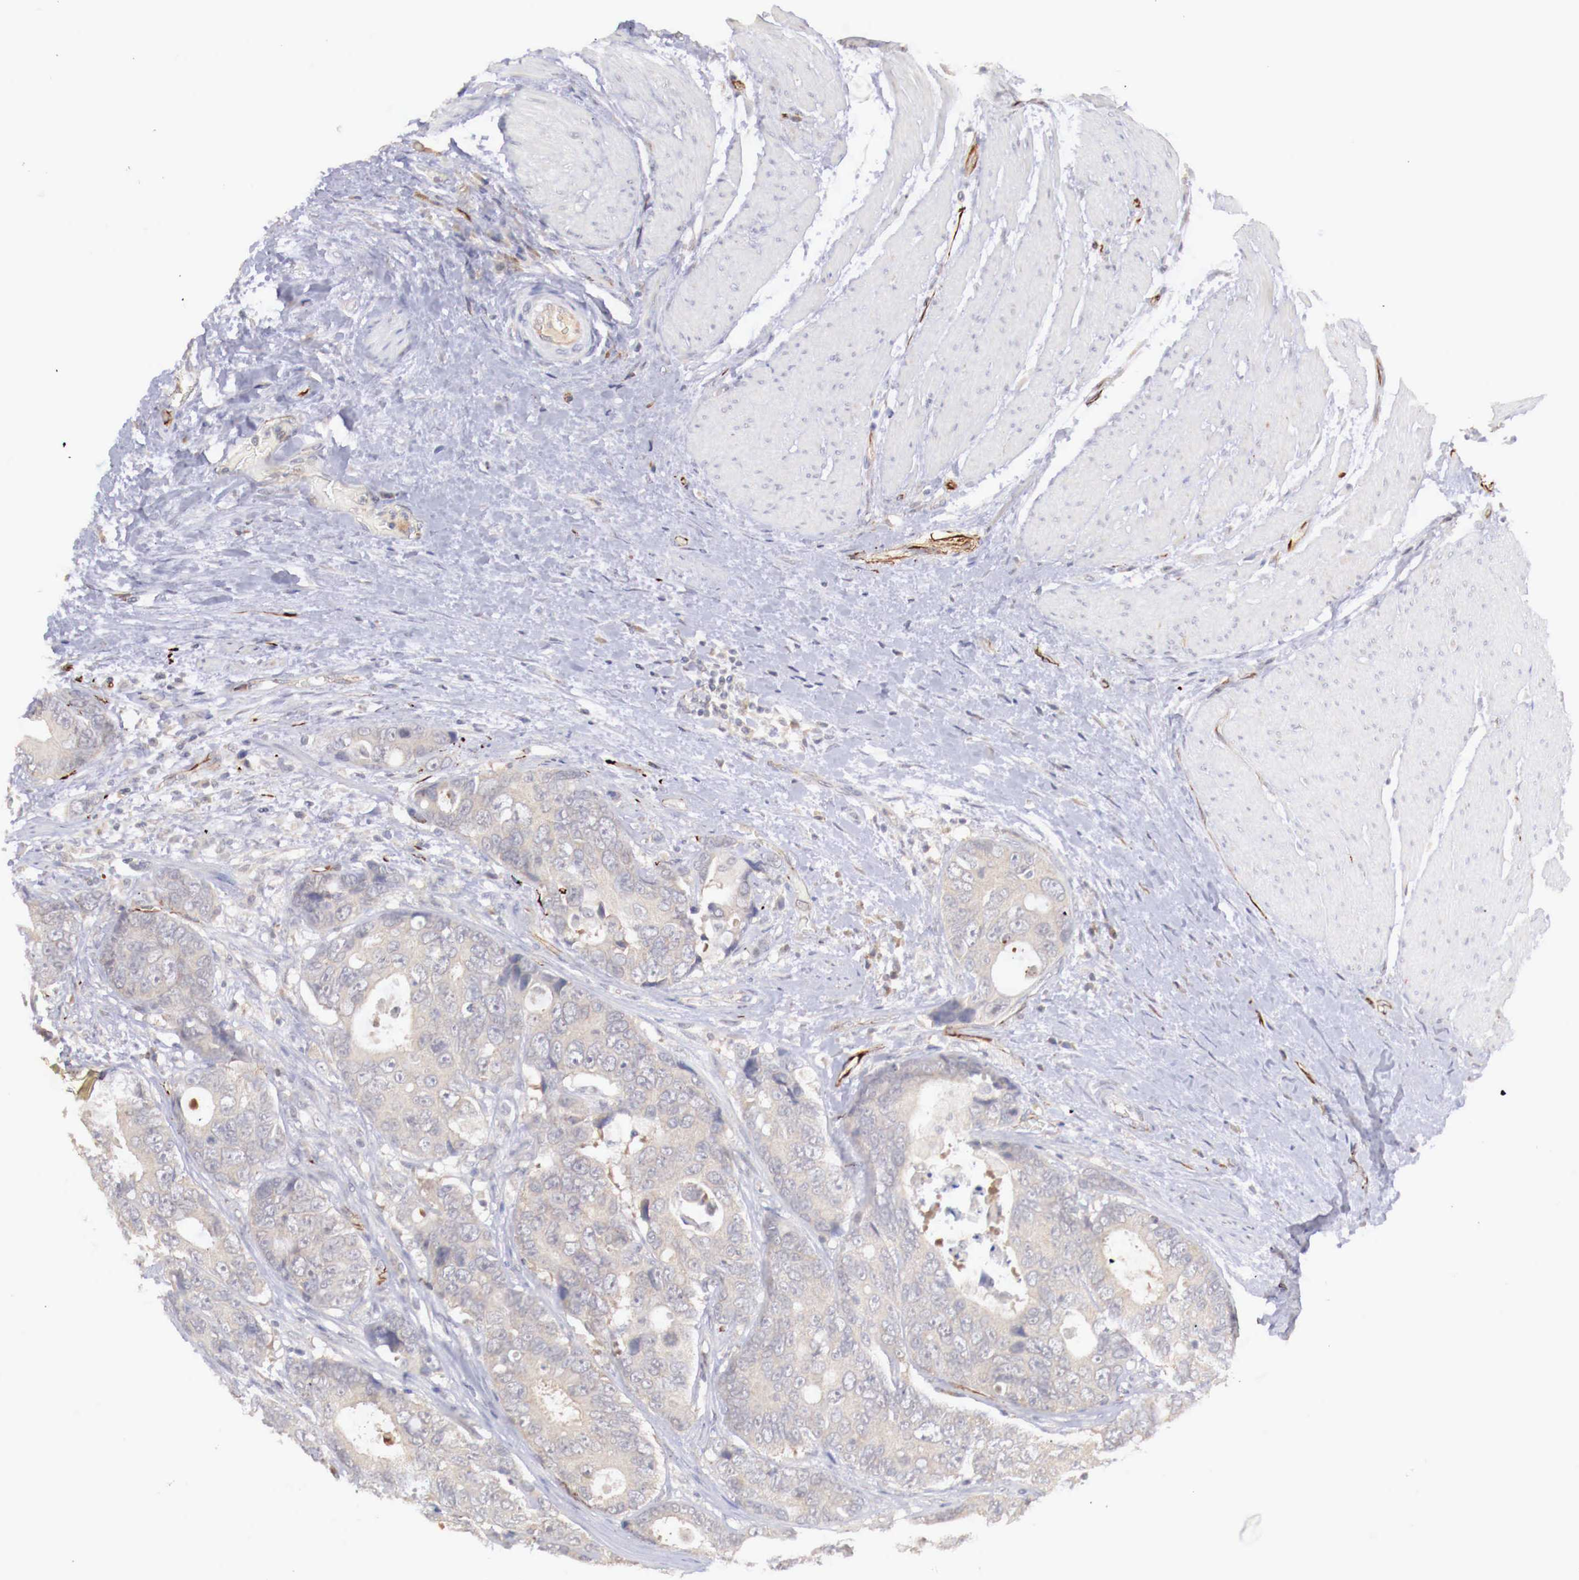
{"staining": {"intensity": "negative", "quantity": "none", "location": "none"}, "tissue": "colorectal cancer", "cell_type": "Tumor cells", "image_type": "cancer", "snomed": [{"axis": "morphology", "description": "Adenocarcinoma, NOS"}, {"axis": "topography", "description": "Rectum"}], "caption": "High magnification brightfield microscopy of colorectal cancer stained with DAB (brown) and counterstained with hematoxylin (blue): tumor cells show no significant staining.", "gene": "WT1", "patient": {"sex": "female", "age": 67}}